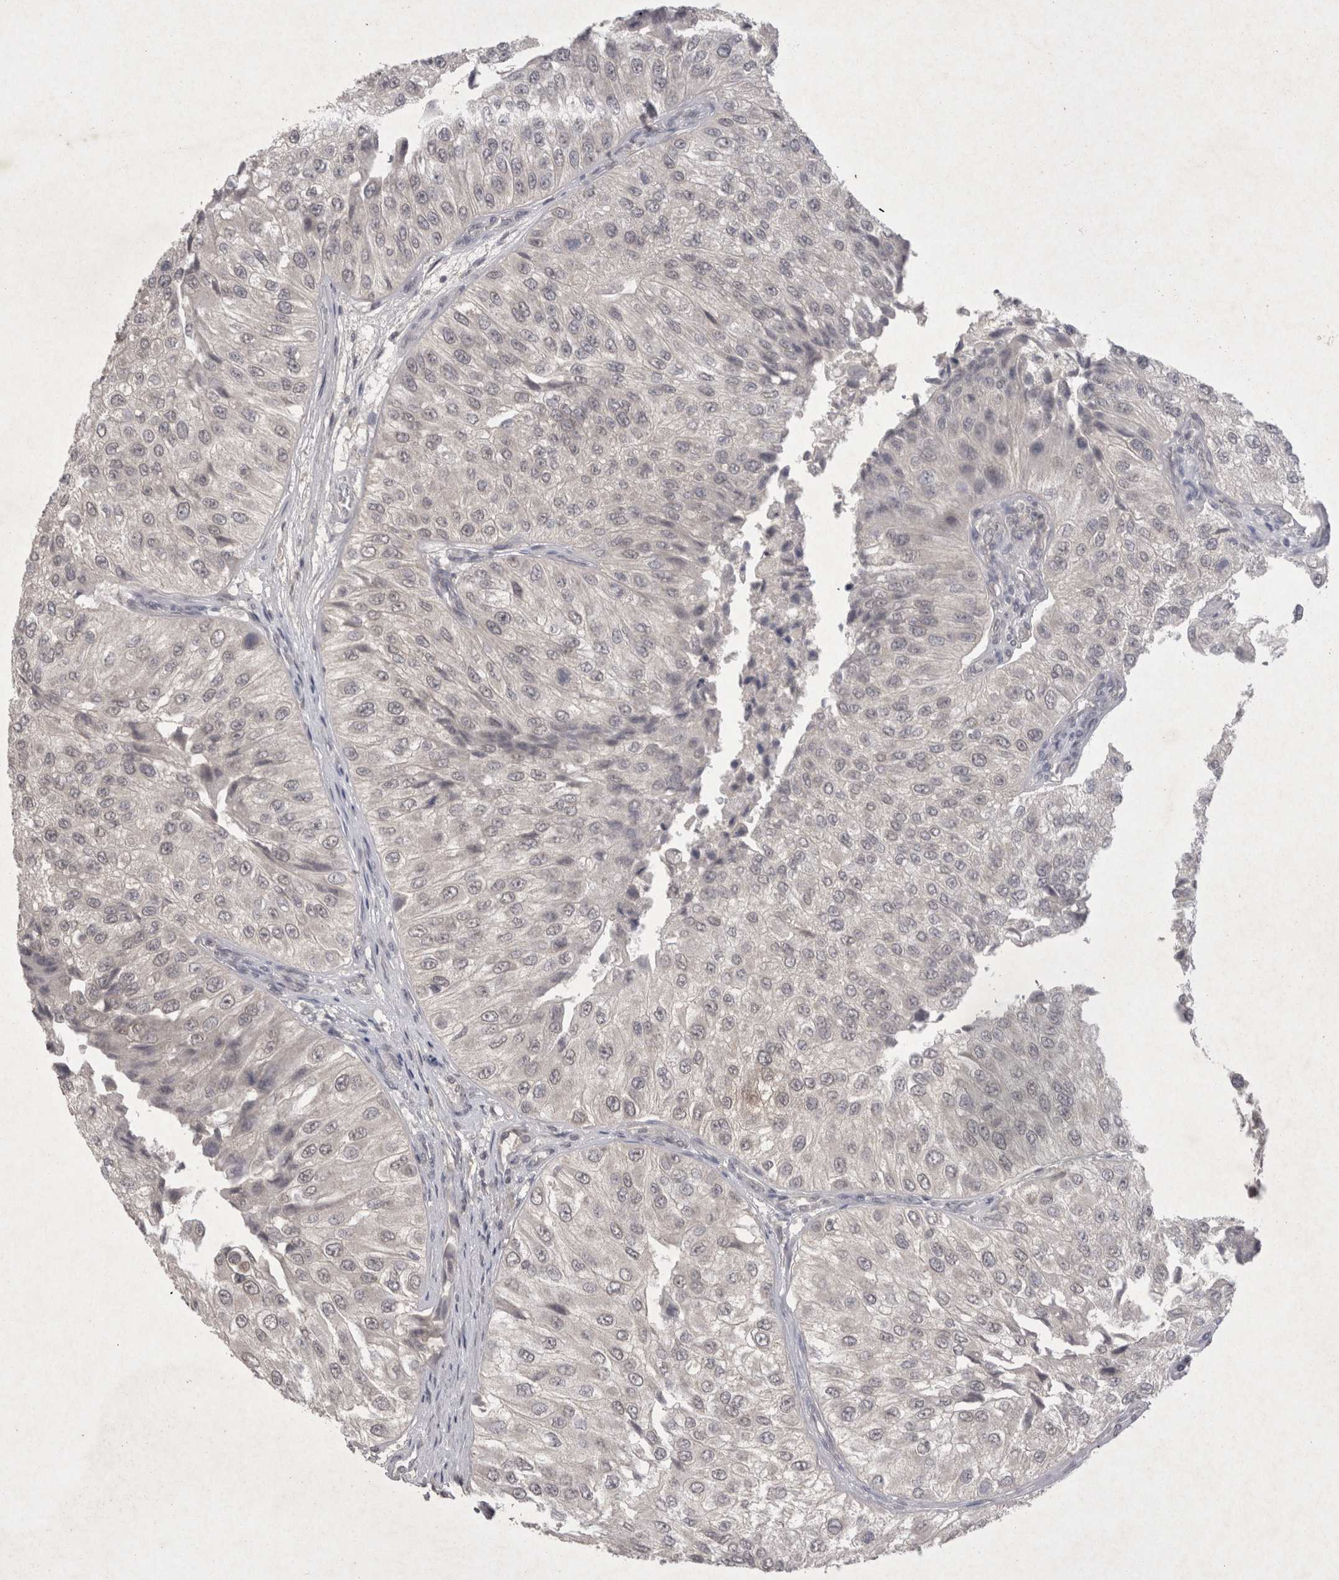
{"staining": {"intensity": "negative", "quantity": "none", "location": "none"}, "tissue": "urothelial cancer", "cell_type": "Tumor cells", "image_type": "cancer", "snomed": [{"axis": "morphology", "description": "Urothelial carcinoma, High grade"}, {"axis": "topography", "description": "Kidney"}, {"axis": "topography", "description": "Urinary bladder"}], "caption": "Immunohistochemical staining of human urothelial cancer shows no significant staining in tumor cells.", "gene": "LYVE1", "patient": {"sex": "male", "age": 77}}